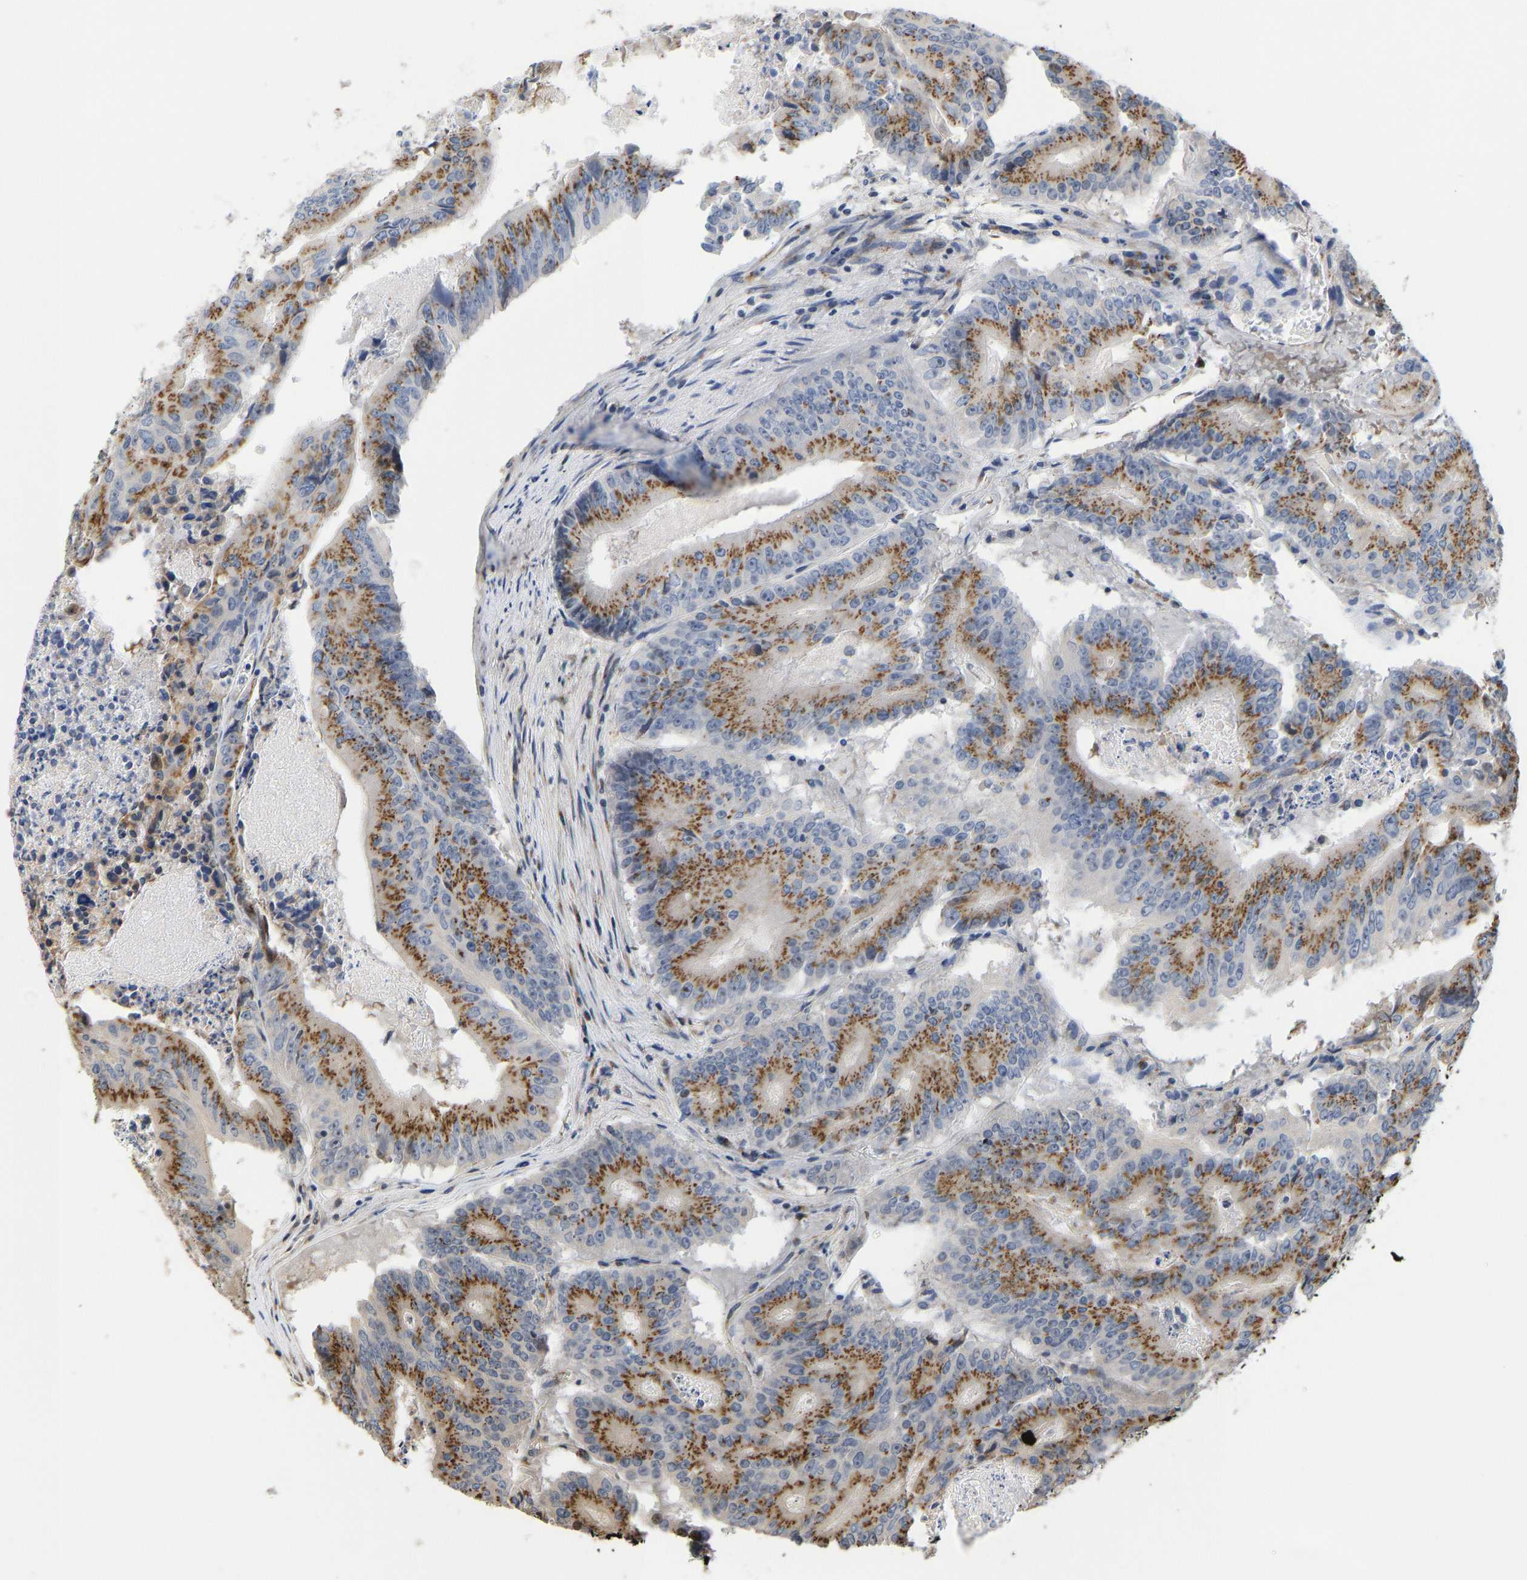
{"staining": {"intensity": "moderate", "quantity": ">75%", "location": "cytoplasmic/membranous"}, "tissue": "colorectal cancer", "cell_type": "Tumor cells", "image_type": "cancer", "snomed": [{"axis": "morphology", "description": "Adenocarcinoma, NOS"}, {"axis": "topography", "description": "Colon"}], "caption": "Moderate cytoplasmic/membranous staining for a protein is present in about >75% of tumor cells of colorectal cancer (adenocarcinoma) using immunohistochemistry (IHC).", "gene": "YIPF4", "patient": {"sex": "male", "age": 87}}